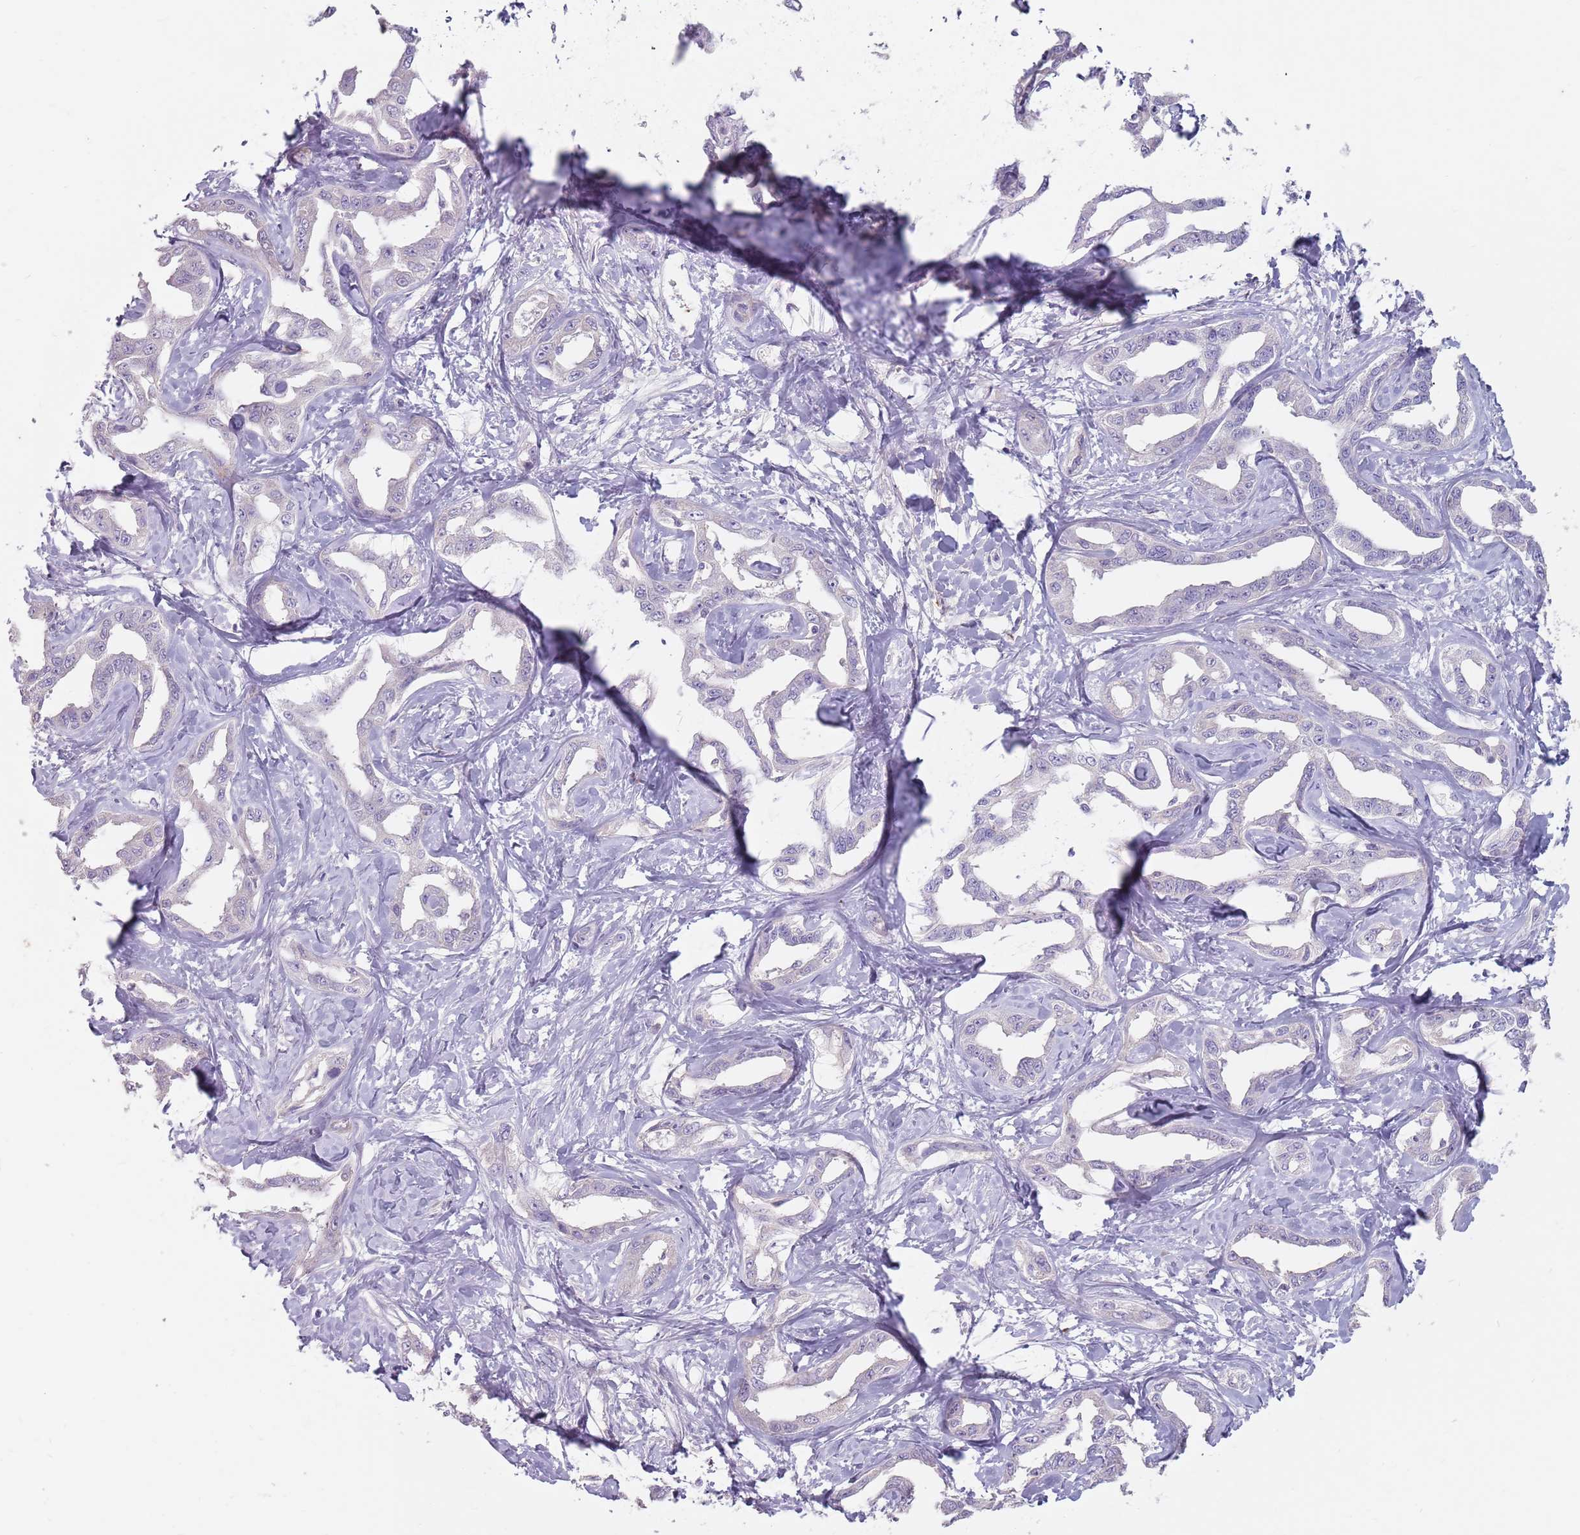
{"staining": {"intensity": "negative", "quantity": "none", "location": "none"}, "tissue": "liver cancer", "cell_type": "Tumor cells", "image_type": "cancer", "snomed": [{"axis": "morphology", "description": "Cholangiocarcinoma"}, {"axis": "topography", "description": "Liver"}], "caption": "DAB immunohistochemical staining of liver cancer shows no significant expression in tumor cells.", "gene": "DXO", "patient": {"sex": "male", "age": 59}}